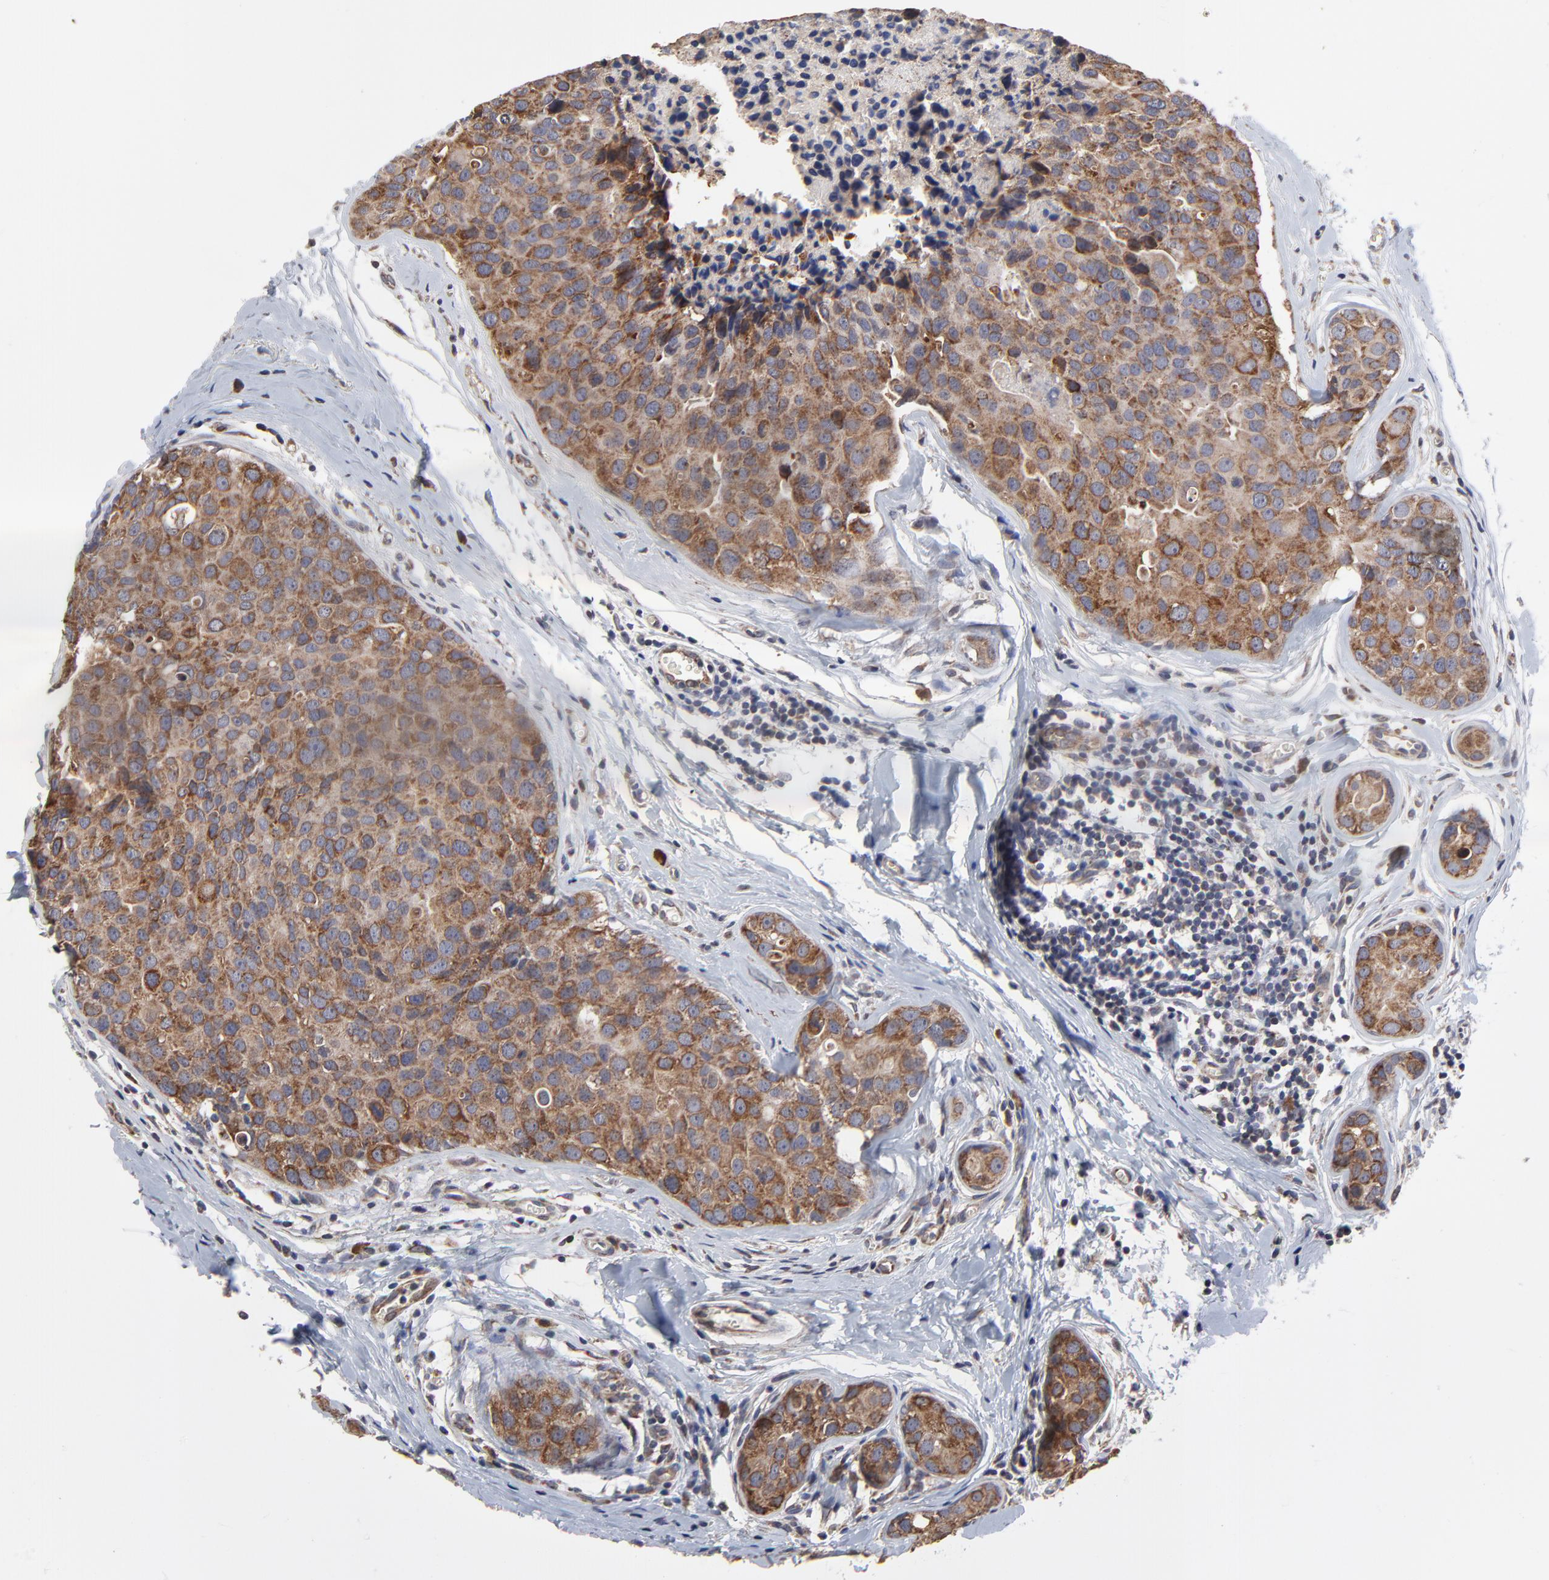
{"staining": {"intensity": "moderate", "quantity": ">75%", "location": "cytoplasmic/membranous"}, "tissue": "breast cancer", "cell_type": "Tumor cells", "image_type": "cancer", "snomed": [{"axis": "morphology", "description": "Duct carcinoma"}, {"axis": "topography", "description": "Breast"}], "caption": "The histopathology image demonstrates immunohistochemical staining of breast cancer (infiltrating ductal carcinoma). There is moderate cytoplasmic/membranous expression is appreciated in about >75% of tumor cells.", "gene": "ZNF550", "patient": {"sex": "female", "age": 24}}